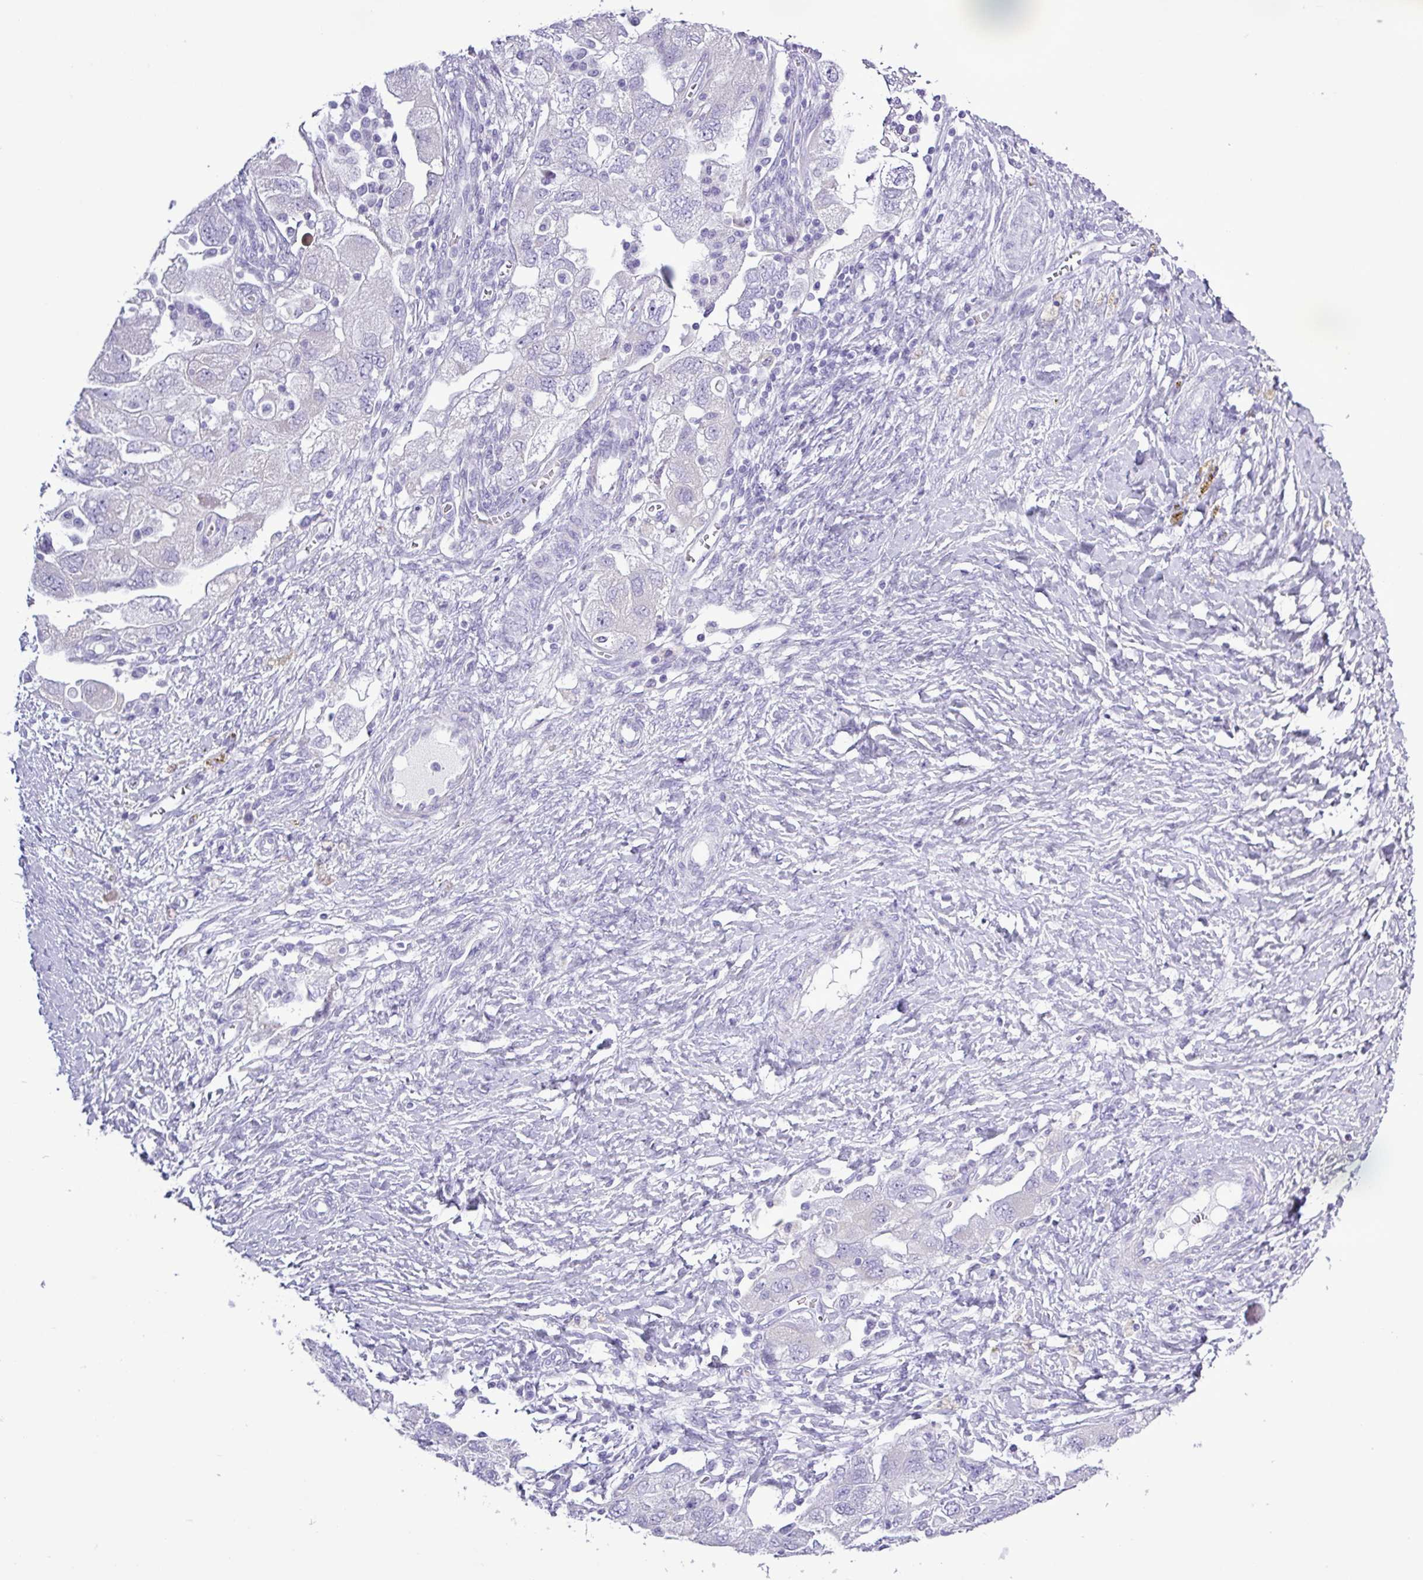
{"staining": {"intensity": "negative", "quantity": "none", "location": "none"}, "tissue": "ovarian cancer", "cell_type": "Tumor cells", "image_type": "cancer", "snomed": [{"axis": "morphology", "description": "Carcinoma, NOS"}, {"axis": "morphology", "description": "Cystadenocarcinoma, serous, NOS"}, {"axis": "topography", "description": "Ovary"}], "caption": "Photomicrograph shows no significant protein staining in tumor cells of ovarian cancer.", "gene": "ALDH3A1", "patient": {"sex": "female", "age": 69}}